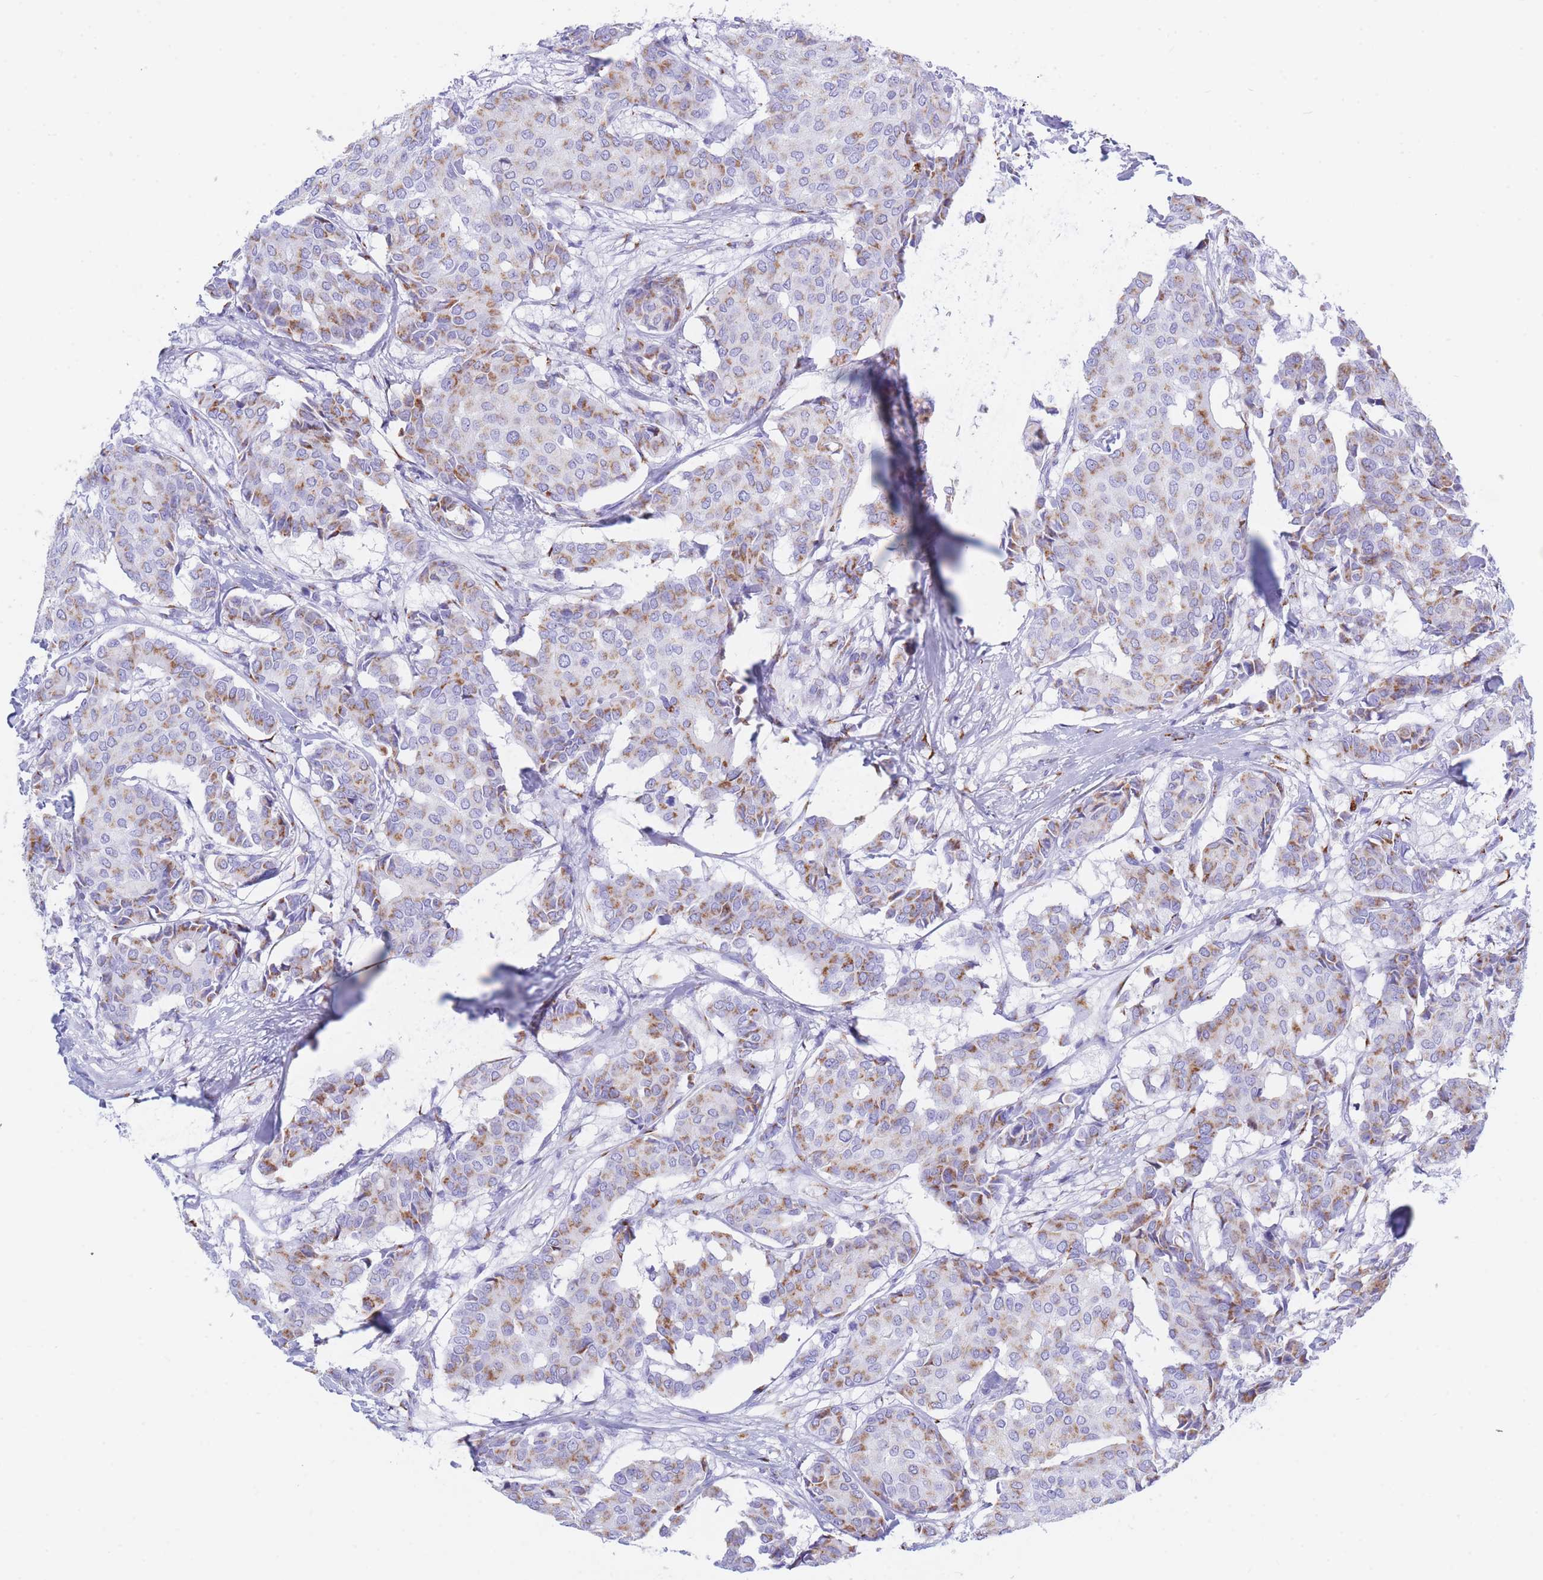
{"staining": {"intensity": "moderate", "quantity": ">75%", "location": "cytoplasmic/membranous"}, "tissue": "breast cancer", "cell_type": "Tumor cells", "image_type": "cancer", "snomed": [{"axis": "morphology", "description": "Duct carcinoma"}, {"axis": "topography", "description": "Breast"}], "caption": "Protein staining of breast cancer tissue reveals moderate cytoplasmic/membranous positivity in about >75% of tumor cells.", "gene": "FAM3C", "patient": {"sex": "female", "age": 75}}